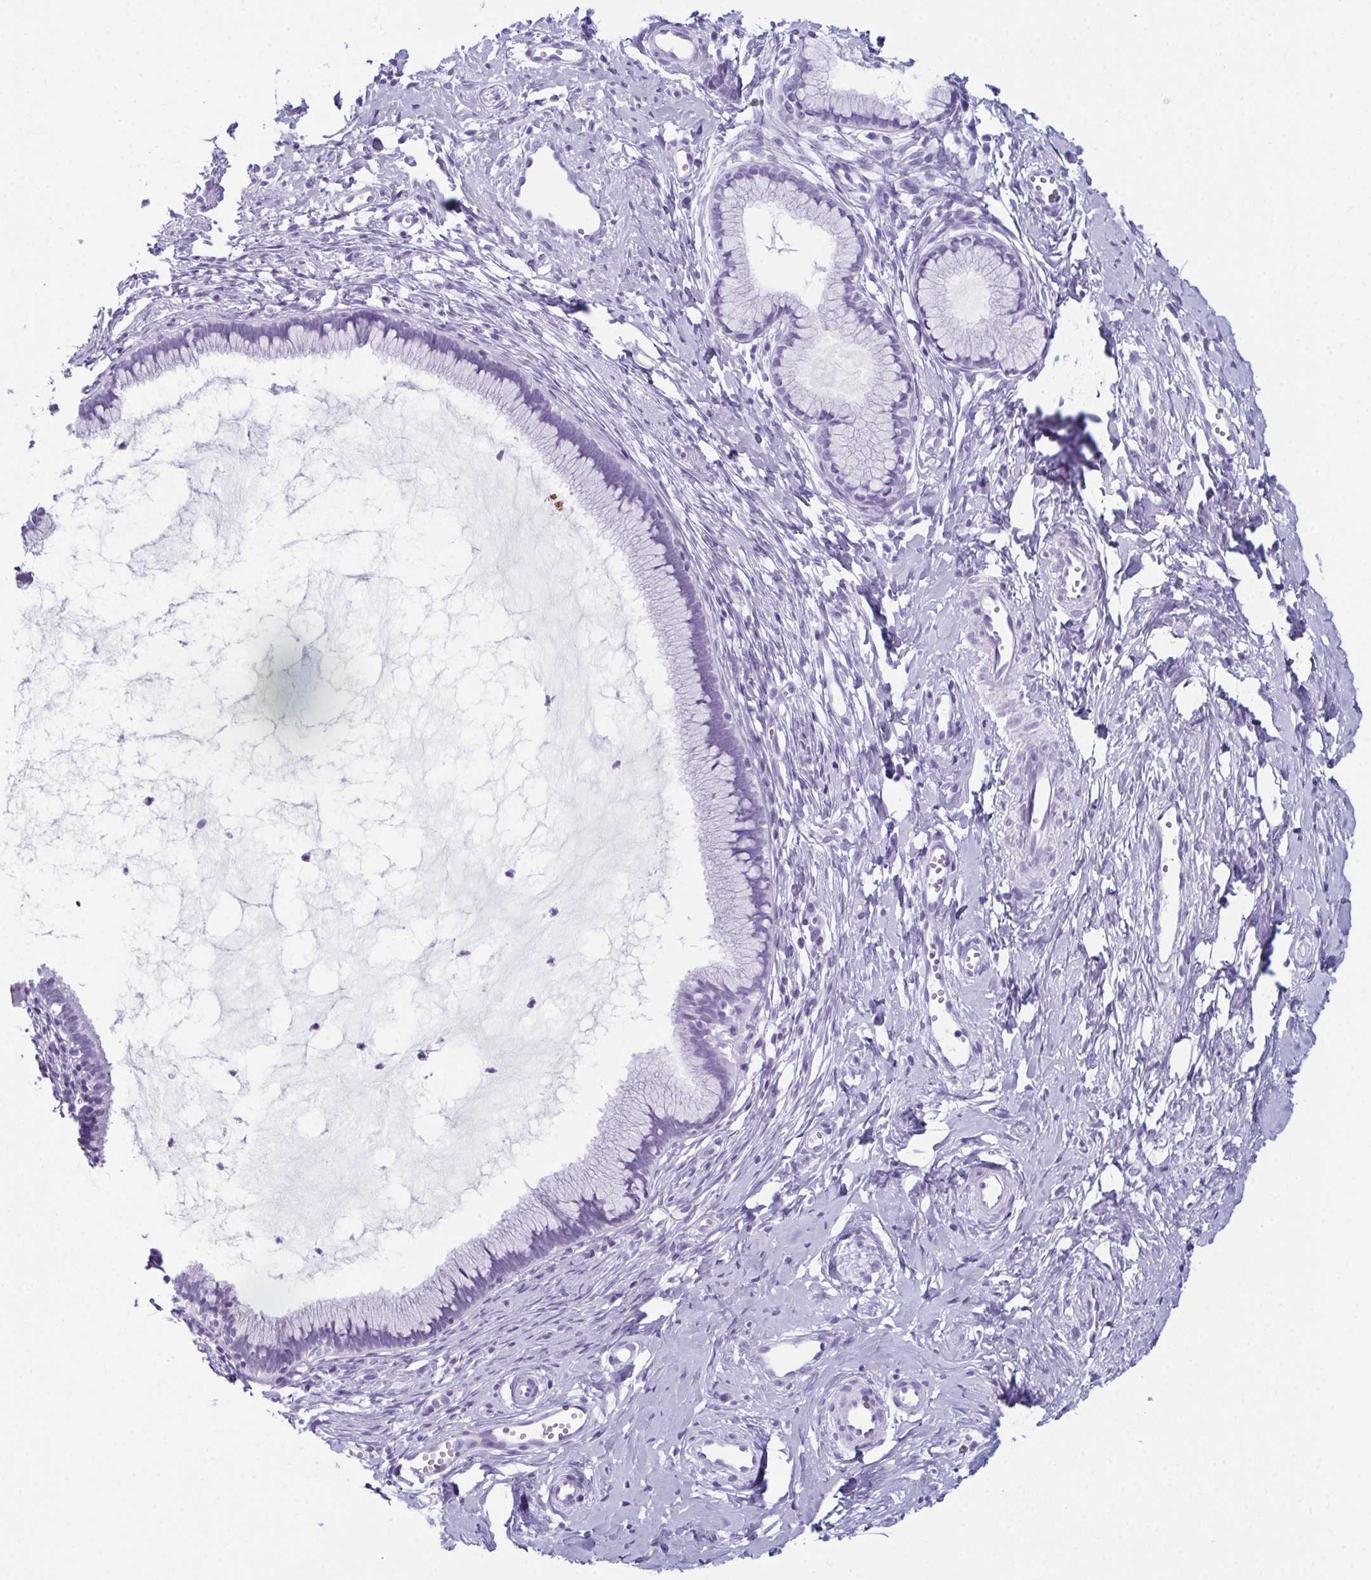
{"staining": {"intensity": "negative", "quantity": "none", "location": "none"}, "tissue": "cervix", "cell_type": "Glandular cells", "image_type": "normal", "snomed": [{"axis": "morphology", "description": "Normal tissue, NOS"}, {"axis": "topography", "description": "Cervix"}], "caption": "IHC photomicrograph of normal cervix: cervix stained with DAB (3,3'-diaminobenzidine) displays no significant protein positivity in glandular cells.", "gene": "ENKUR", "patient": {"sex": "female", "age": 40}}